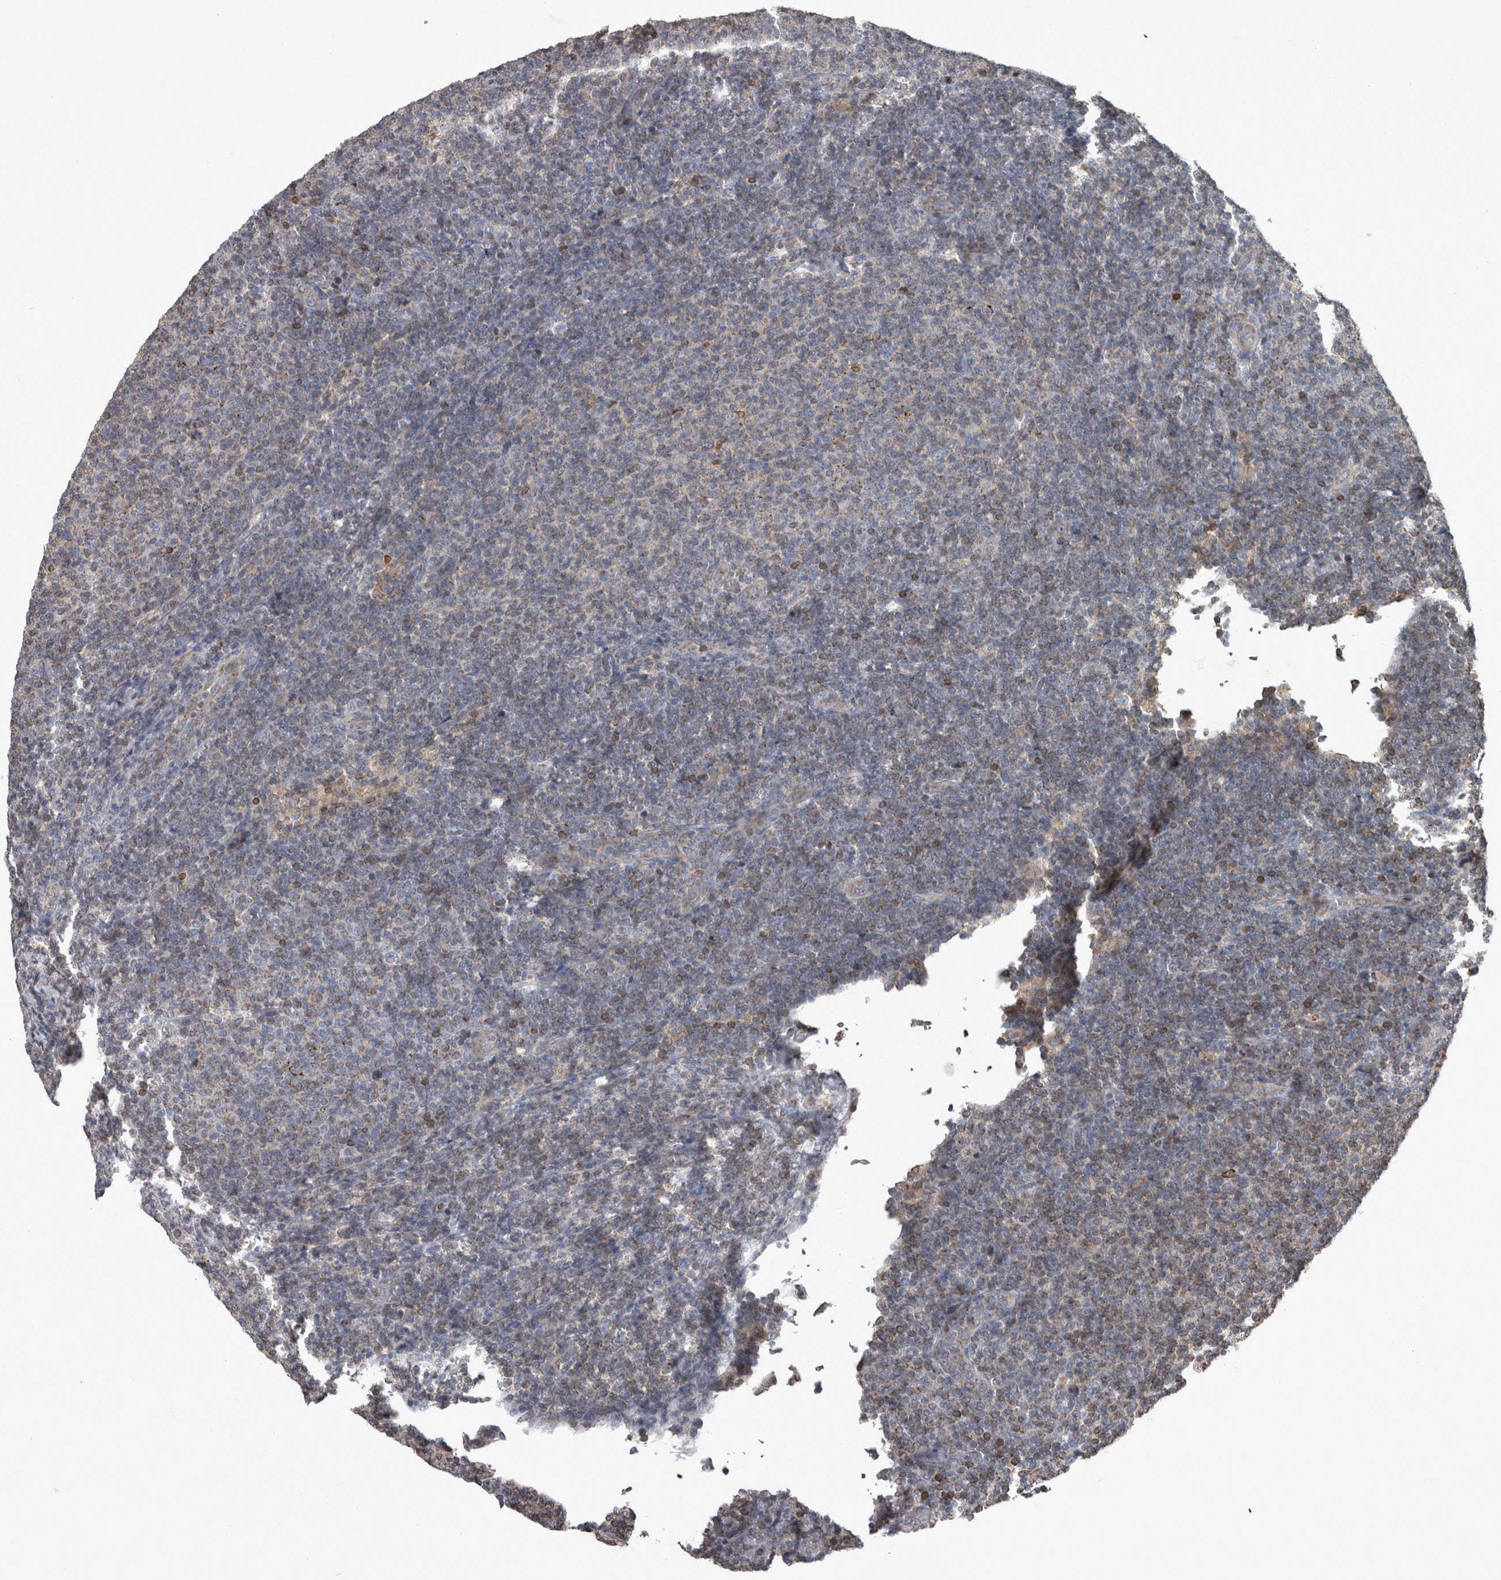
{"staining": {"intensity": "weak", "quantity": "25%-75%", "location": "cytoplasmic/membranous"}, "tissue": "lymphoma", "cell_type": "Tumor cells", "image_type": "cancer", "snomed": [{"axis": "morphology", "description": "Malignant lymphoma, non-Hodgkin's type, Low grade"}, {"axis": "topography", "description": "Lymph node"}], "caption": "Immunohistochemical staining of human lymphoma displays low levels of weak cytoplasmic/membranous protein staining in approximately 25%-75% of tumor cells. (brown staining indicates protein expression, while blue staining denotes nuclei).", "gene": "PPP1R3C", "patient": {"sex": "male", "age": 66}}